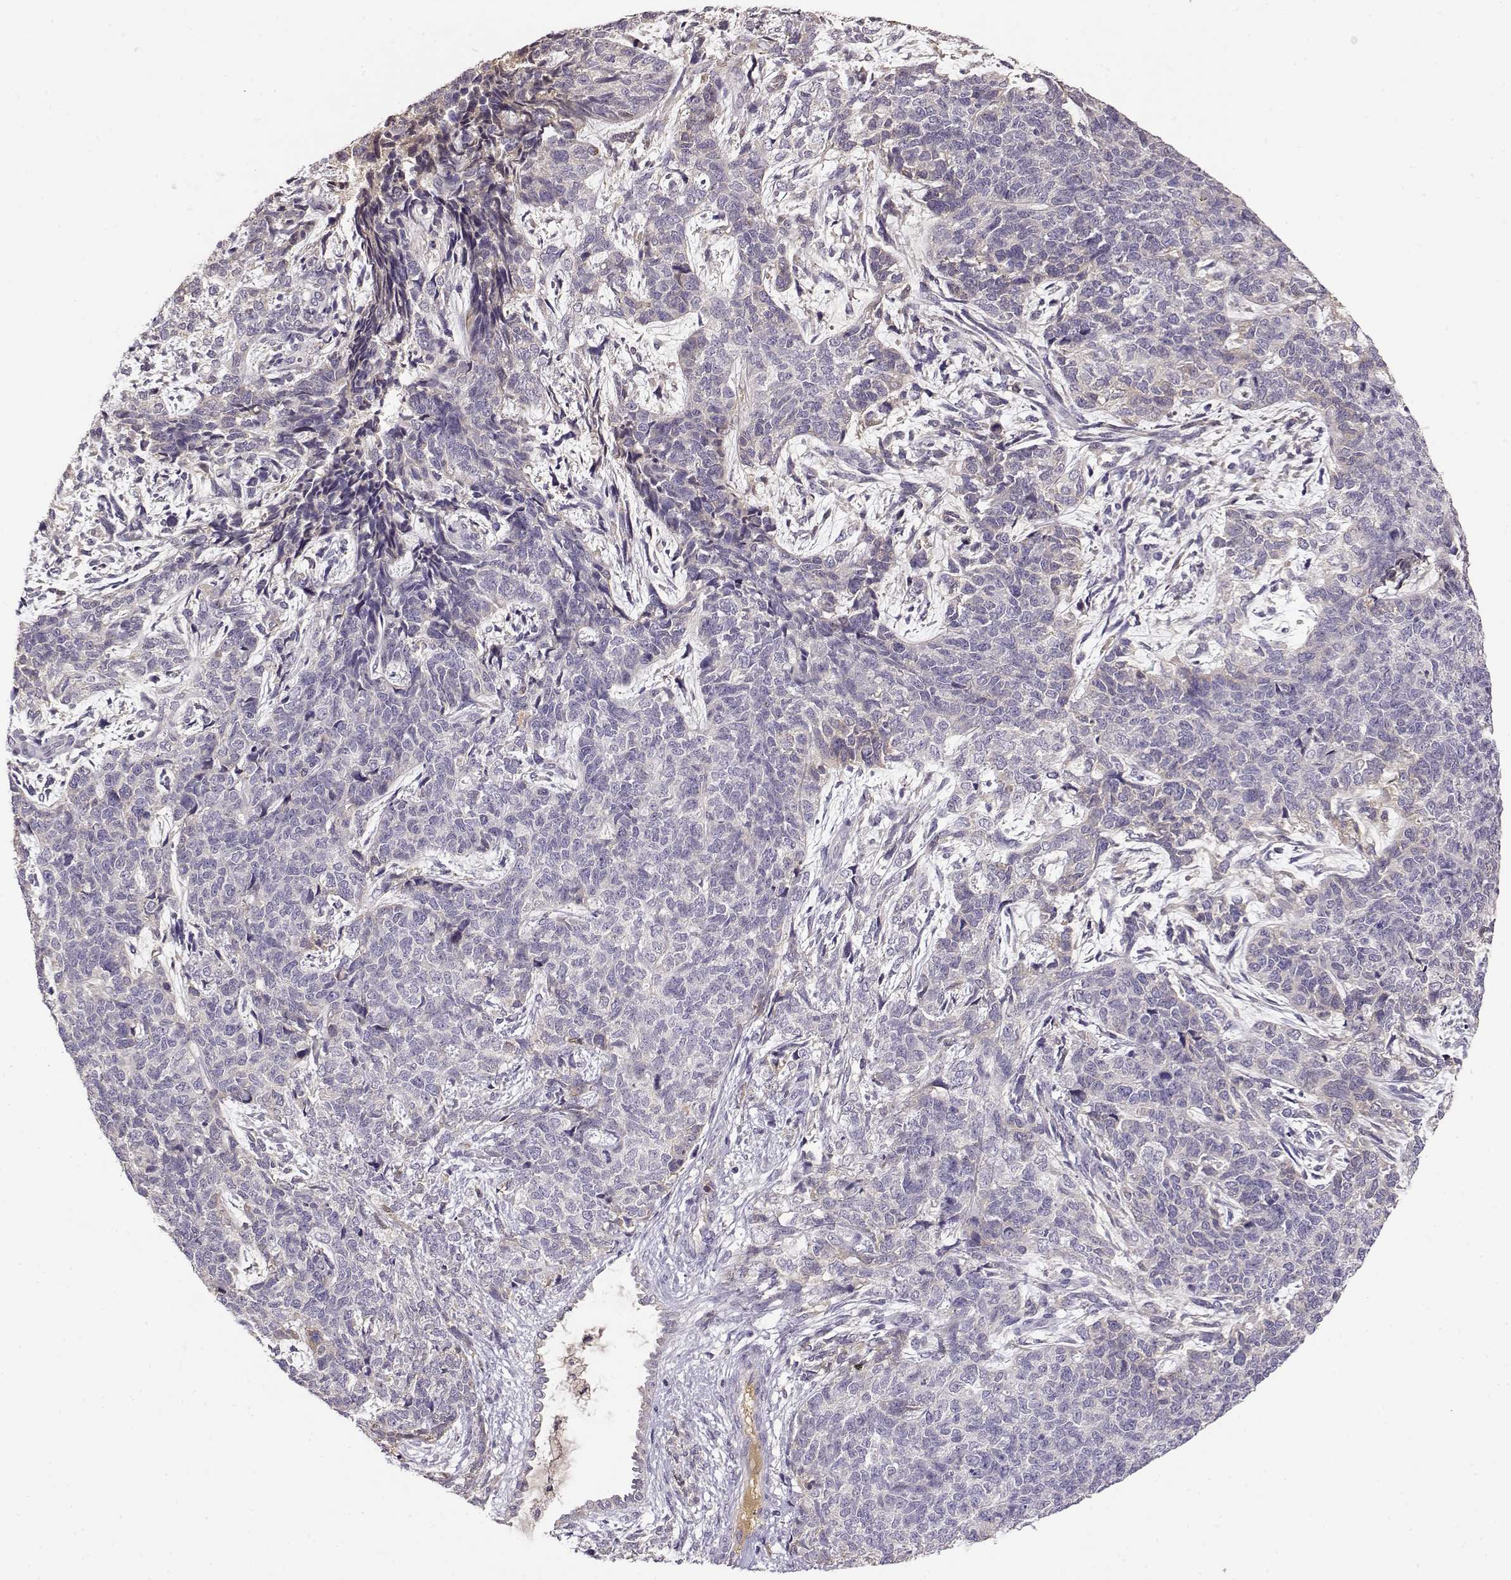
{"staining": {"intensity": "negative", "quantity": "none", "location": "none"}, "tissue": "cervical cancer", "cell_type": "Tumor cells", "image_type": "cancer", "snomed": [{"axis": "morphology", "description": "Squamous cell carcinoma, NOS"}, {"axis": "topography", "description": "Cervix"}], "caption": "A high-resolution photomicrograph shows immunohistochemistry (IHC) staining of cervical squamous cell carcinoma, which demonstrates no significant positivity in tumor cells.", "gene": "TACR1", "patient": {"sex": "female", "age": 63}}